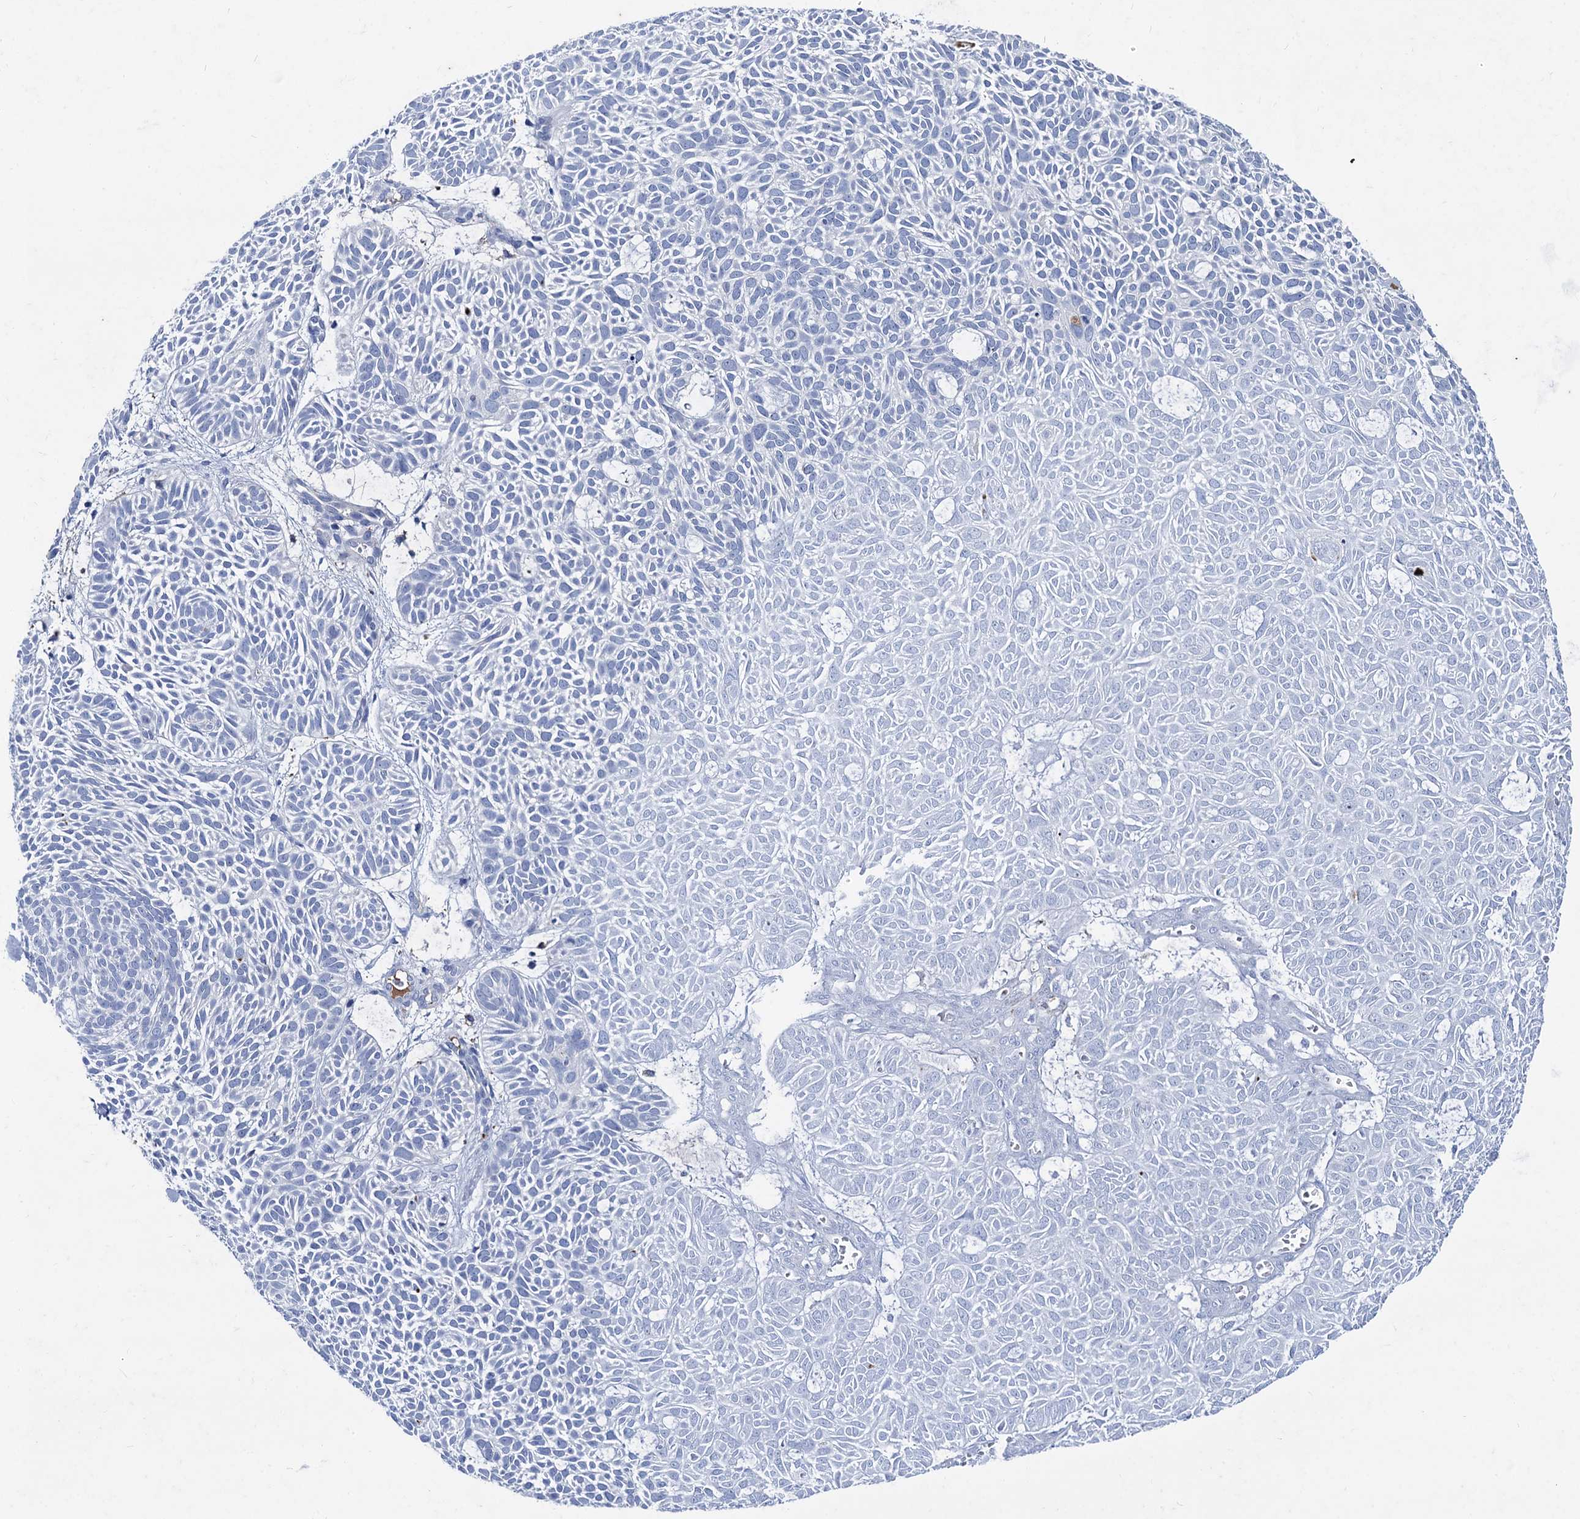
{"staining": {"intensity": "negative", "quantity": "none", "location": "none"}, "tissue": "skin cancer", "cell_type": "Tumor cells", "image_type": "cancer", "snomed": [{"axis": "morphology", "description": "Basal cell carcinoma"}, {"axis": "topography", "description": "Skin"}], "caption": "Immunohistochemical staining of human skin basal cell carcinoma demonstrates no significant positivity in tumor cells. (DAB immunohistochemistry (IHC), high magnification).", "gene": "TMEM72", "patient": {"sex": "male", "age": 69}}